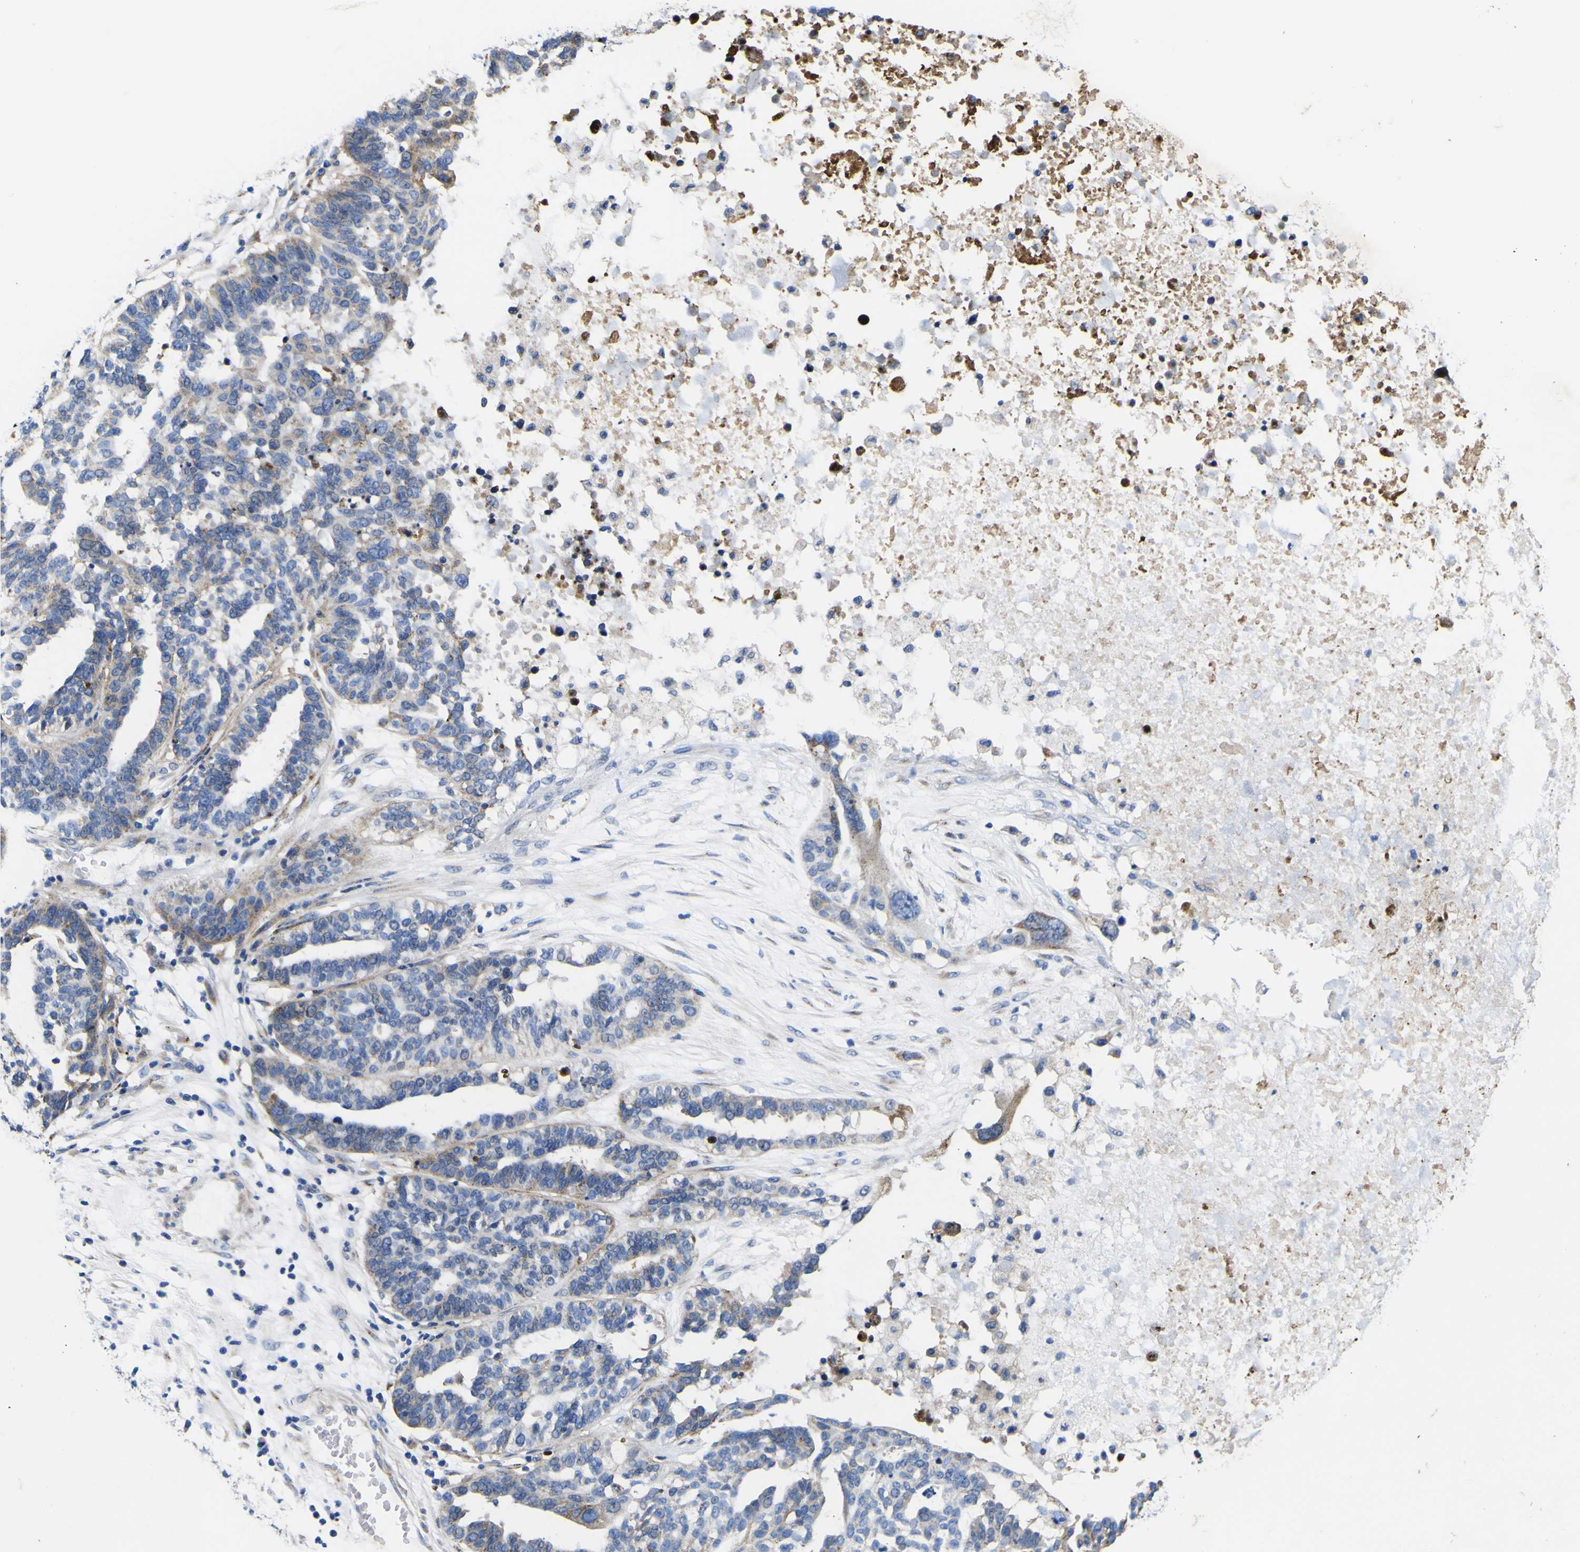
{"staining": {"intensity": "moderate", "quantity": ">75%", "location": "cytoplasmic/membranous"}, "tissue": "ovarian cancer", "cell_type": "Tumor cells", "image_type": "cancer", "snomed": [{"axis": "morphology", "description": "Cystadenocarcinoma, serous, NOS"}, {"axis": "topography", "description": "Ovary"}], "caption": "Immunohistochemistry (DAB) staining of ovarian cancer demonstrates moderate cytoplasmic/membranous protein expression in about >75% of tumor cells.", "gene": "COA1", "patient": {"sex": "female", "age": 59}}